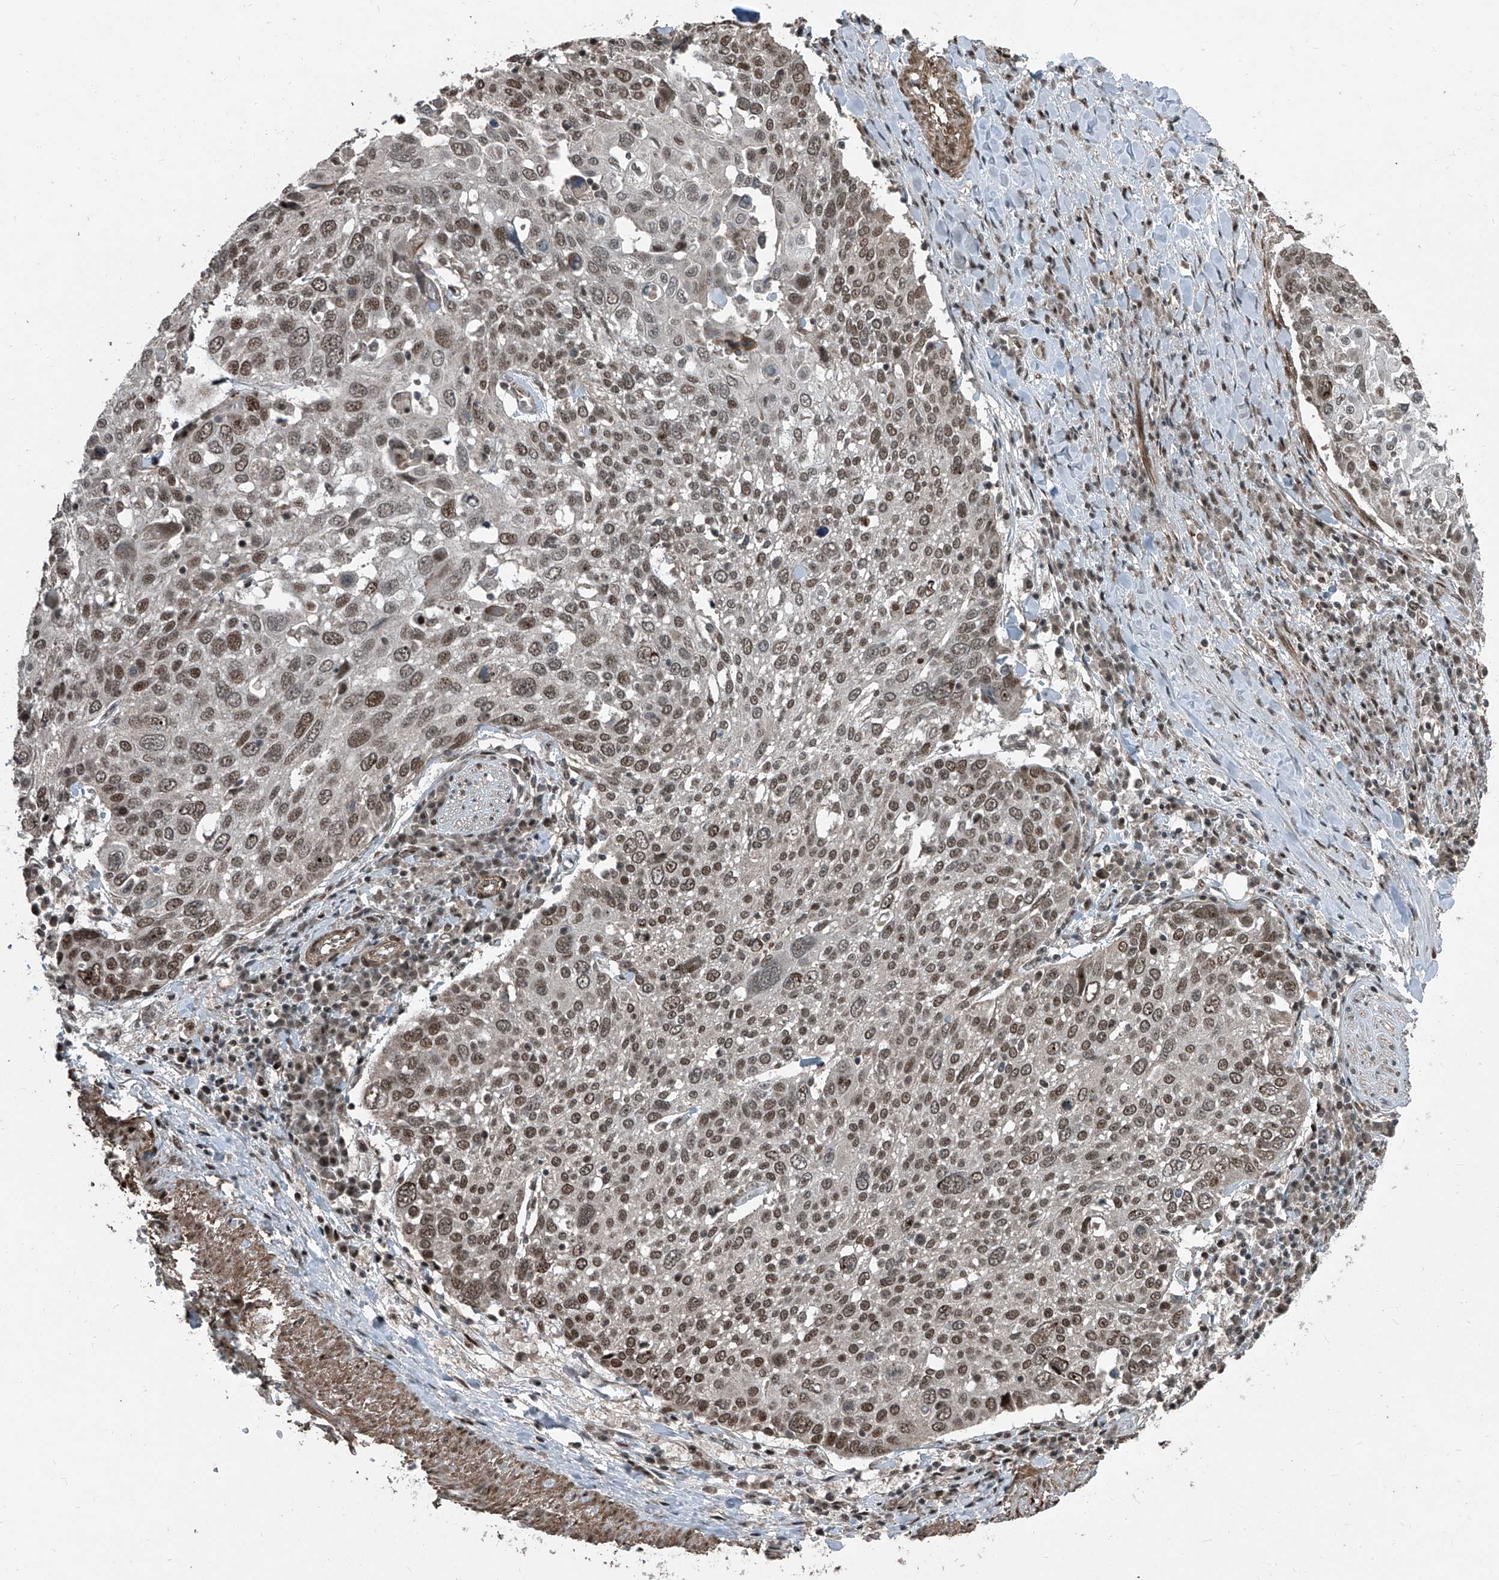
{"staining": {"intensity": "moderate", "quantity": ">75%", "location": "nuclear"}, "tissue": "lung cancer", "cell_type": "Tumor cells", "image_type": "cancer", "snomed": [{"axis": "morphology", "description": "Squamous cell carcinoma, NOS"}, {"axis": "topography", "description": "Lung"}], "caption": "High-magnification brightfield microscopy of squamous cell carcinoma (lung) stained with DAB (brown) and counterstained with hematoxylin (blue). tumor cells exhibit moderate nuclear expression is present in about>75% of cells. (Brightfield microscopy of DAB IHC at high magnification).", "gene": "ZNF570", "patient": {"sex": "male", "age": 65}}